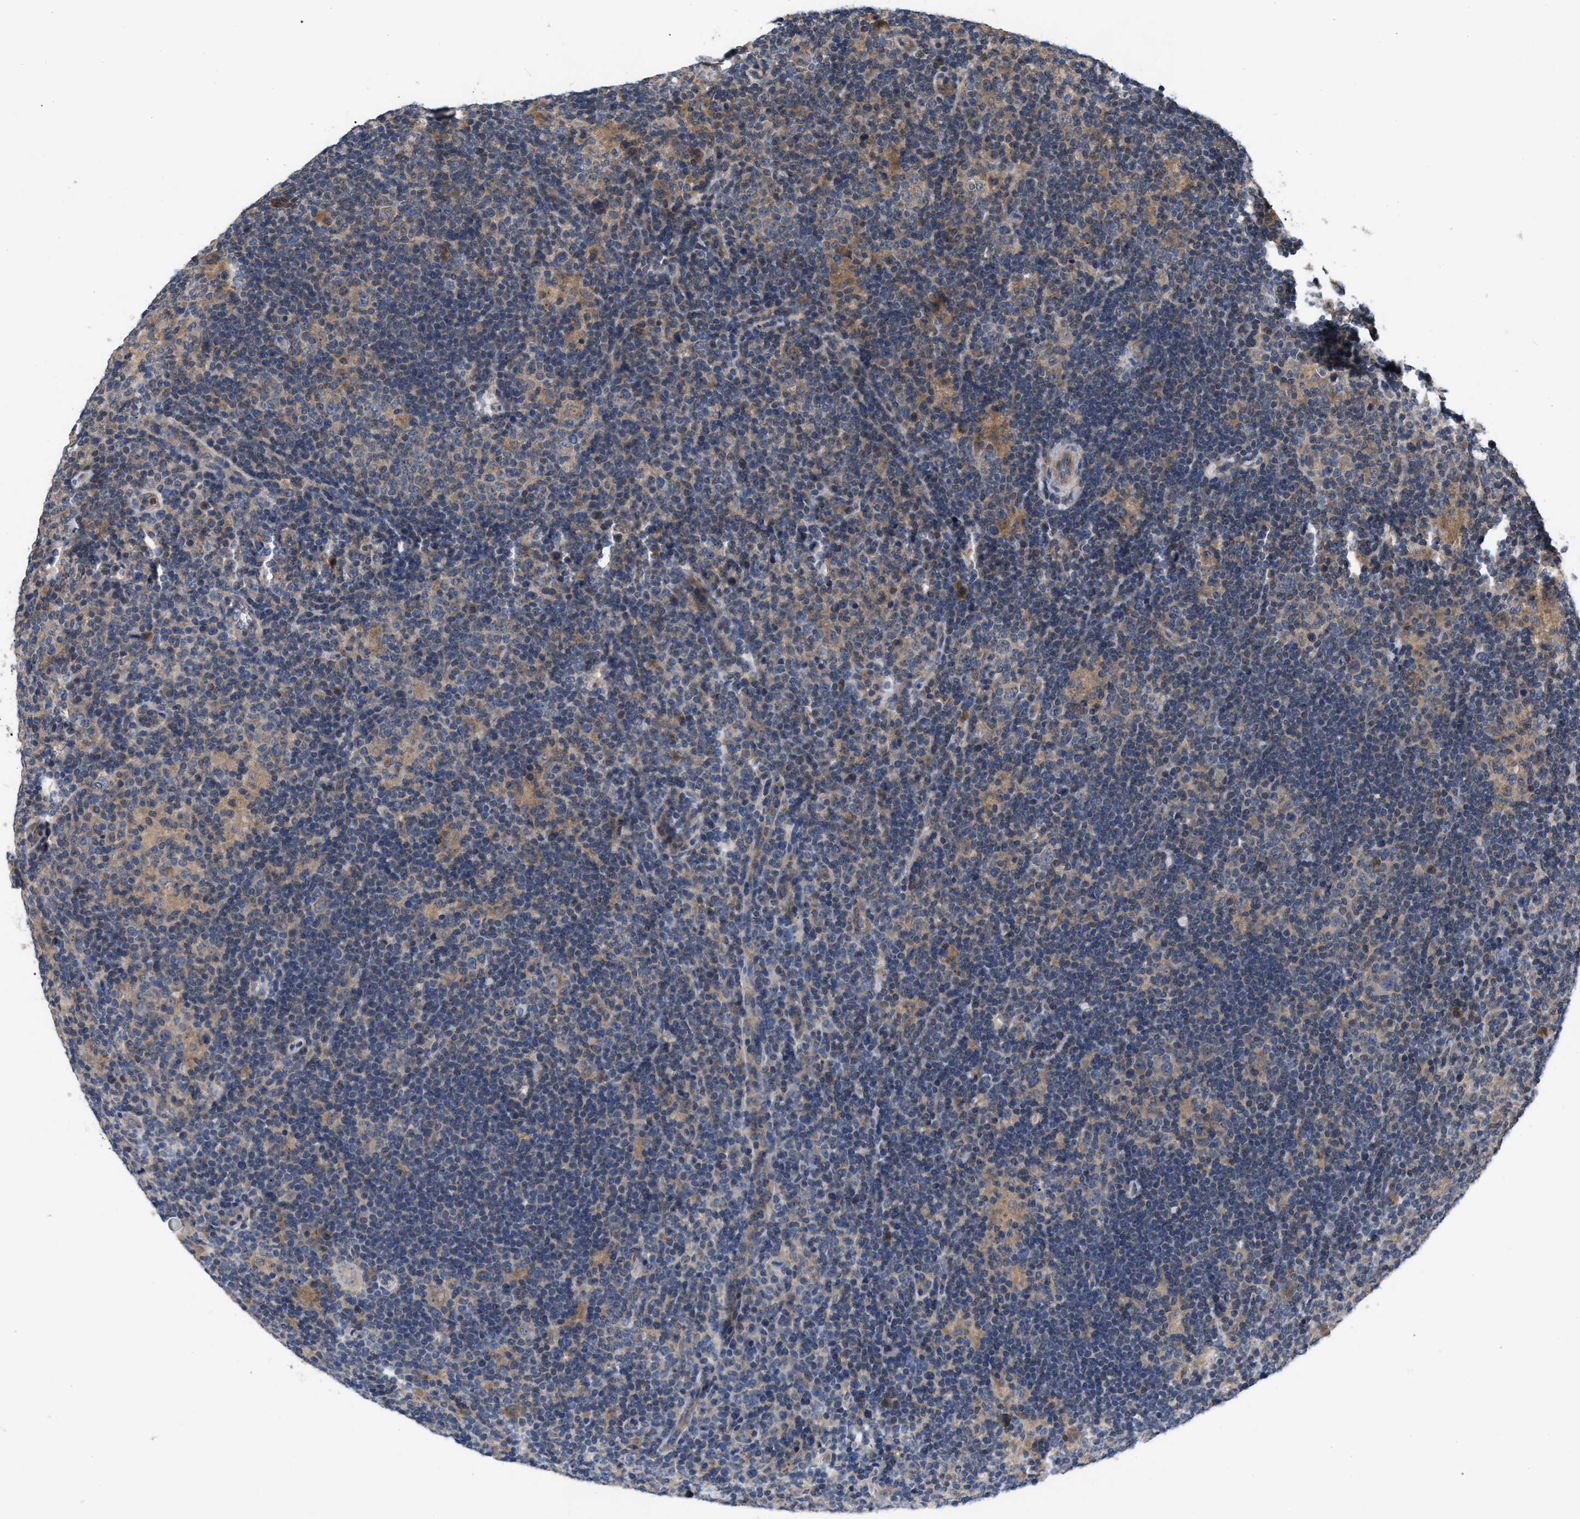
{"staining": {"intensity": "weak", "quantity": "25%-75%", "location": "cytoplasmic/membranous"}, "tissue": "lymphoma", "cell_type": "Tumor cells", "image_type": "cancer", "snomed": [{"axis": "morphology", "description": "Hodgkin's disease, NOS"}, {"axis": "topography", "description": "Lymph node"}], "caption": "Protein staining of Hodgkin's disease tissue shows weak cytoplasmic/membranous expression in approximately 25%-75% of tumor cells.", "gene": "VPS4A", "patient": {"sex": "female", "age": 57}}